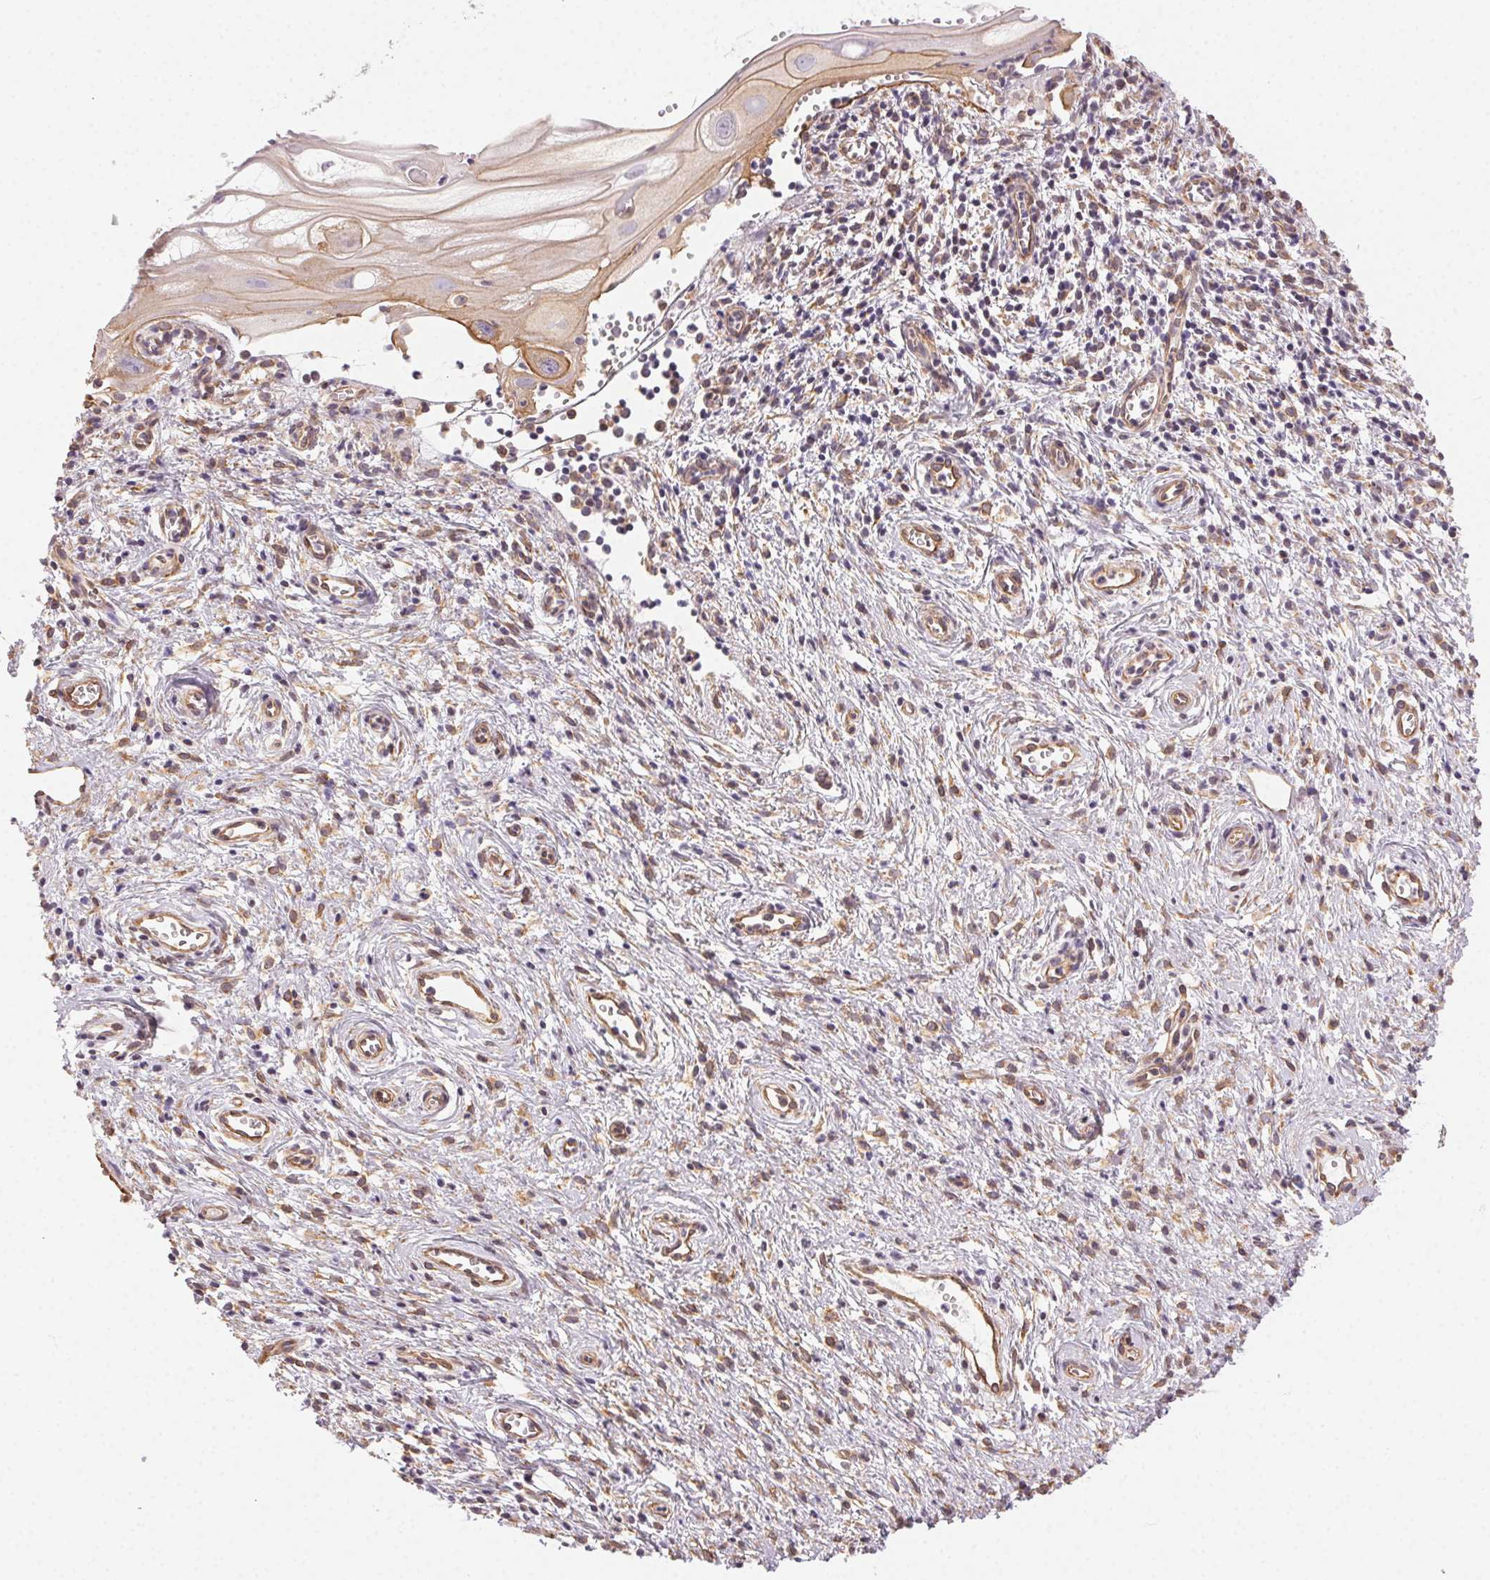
{"staining": {"intensity": "weak", "quantity": "<25%", "location": "cytoplasmic/membranous"}, "tissue": "cervical cancer", "cell_type": "Tumor cells", "image_type": "cancer", "snomed": [{"axis": "morphology", "description": "Squamous cell carcinoma, NOS"}, {"axis": "topography", "description": "Cervix"}], "caption": "Protein analysis of cervical cancer (squamous cell carcinoma) exhibits no significant expression in tumor cells.", "gene": "PLA2G4F", "patient": {"sex": "female", "age": 30}}